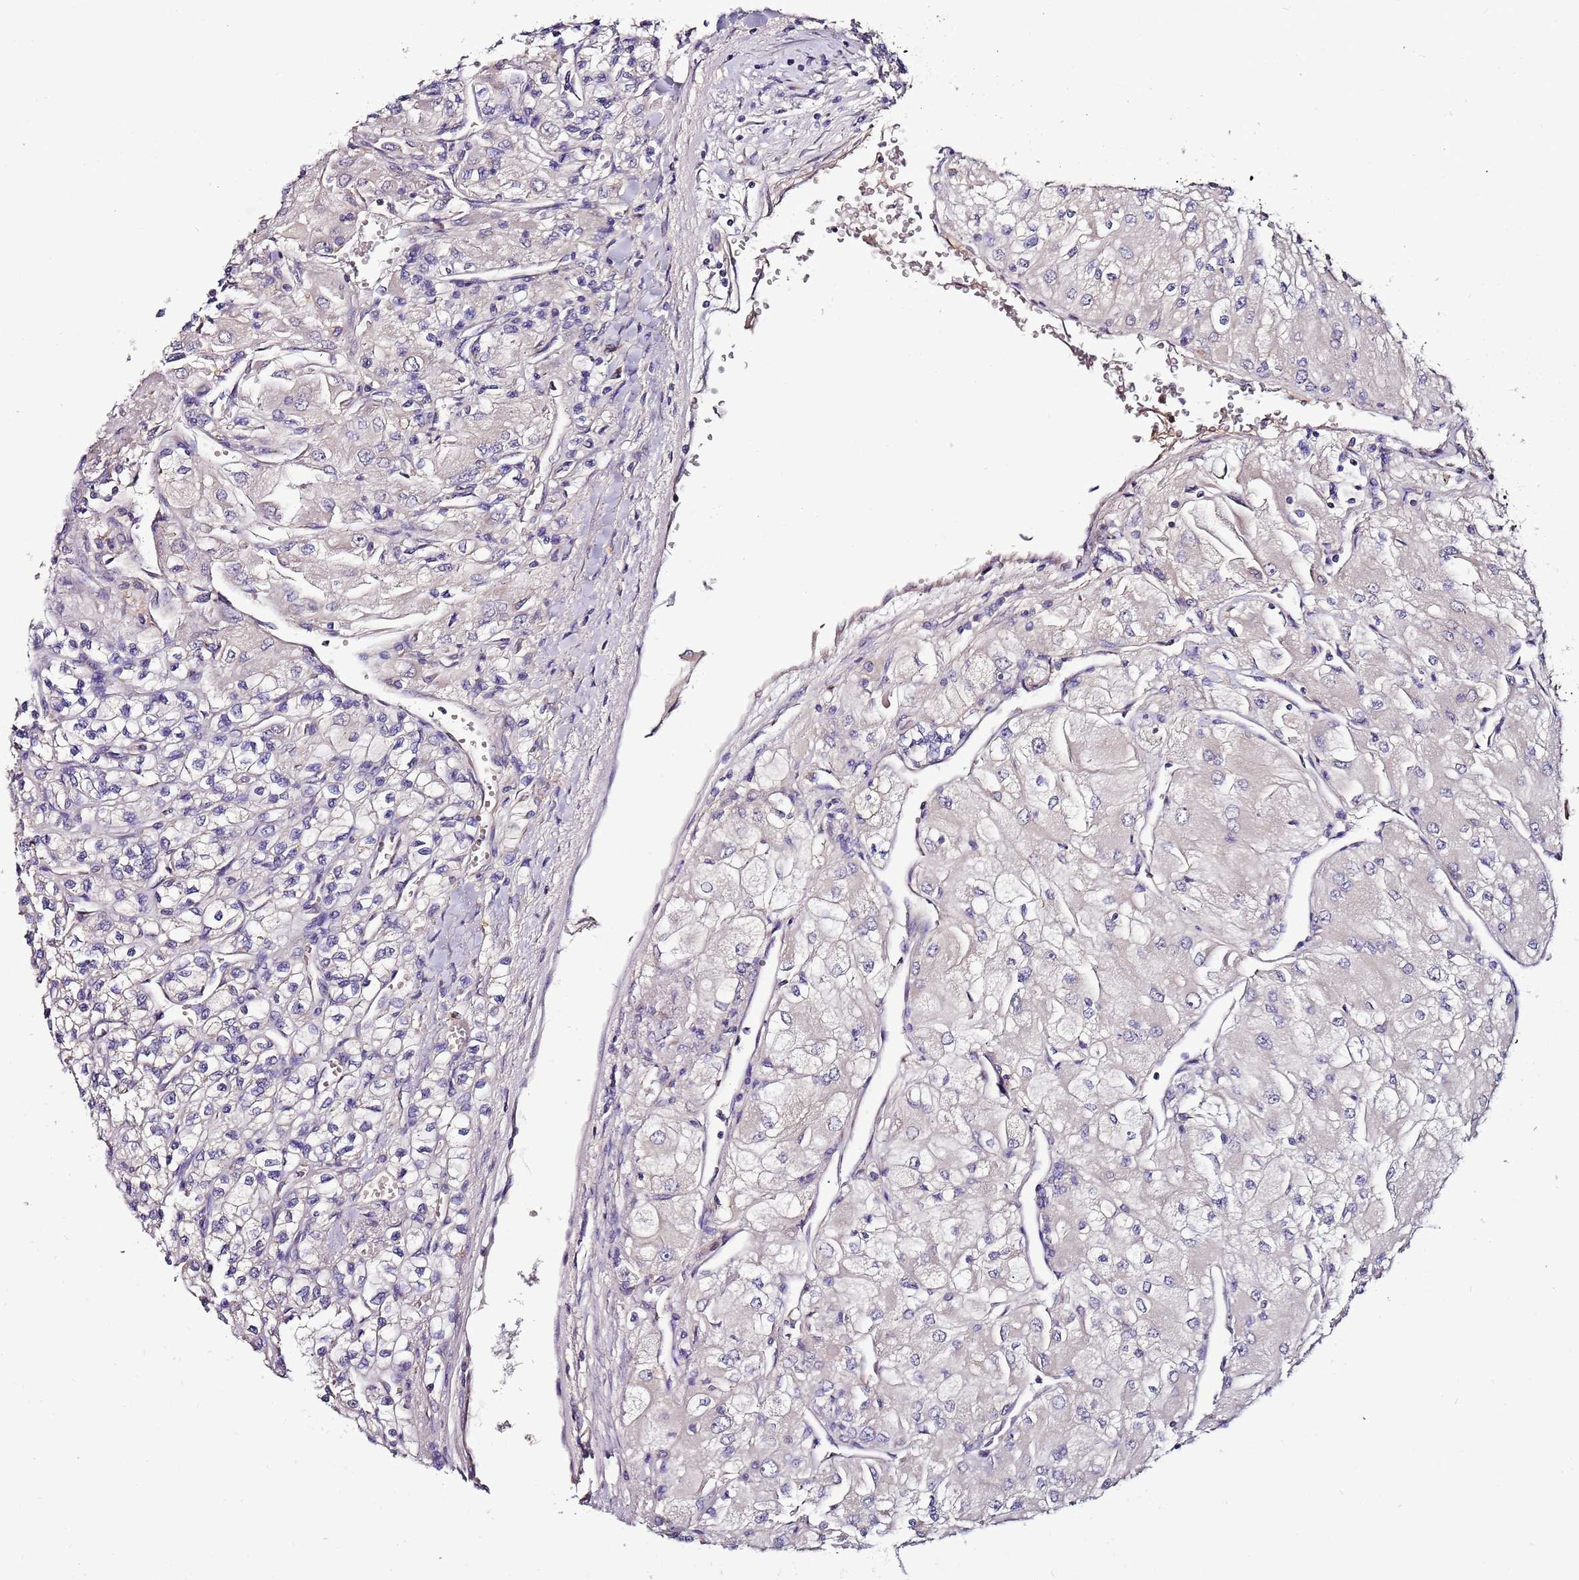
{"staining": {"intensity": "negative", "quantity": "none", "location": "none"}, "tissue": "renal cancer", "cell_type": "Tumor cells", "image_type": "cancer", "snomed": [{"axis": "morphology", "description": "Adenocarcinoma, NOS"}, {"axis": "topography", "description": "Kidney"}], "caption": "The photomicrograph reveals no staining of tumor cells in renal adenocarcinoma. The staining is performed using DAB brown chromogen with nuclei counter-stained in using hematoxylin.", "gene": "FAM20A", "patient": {"sex": "male", "age": 80}}